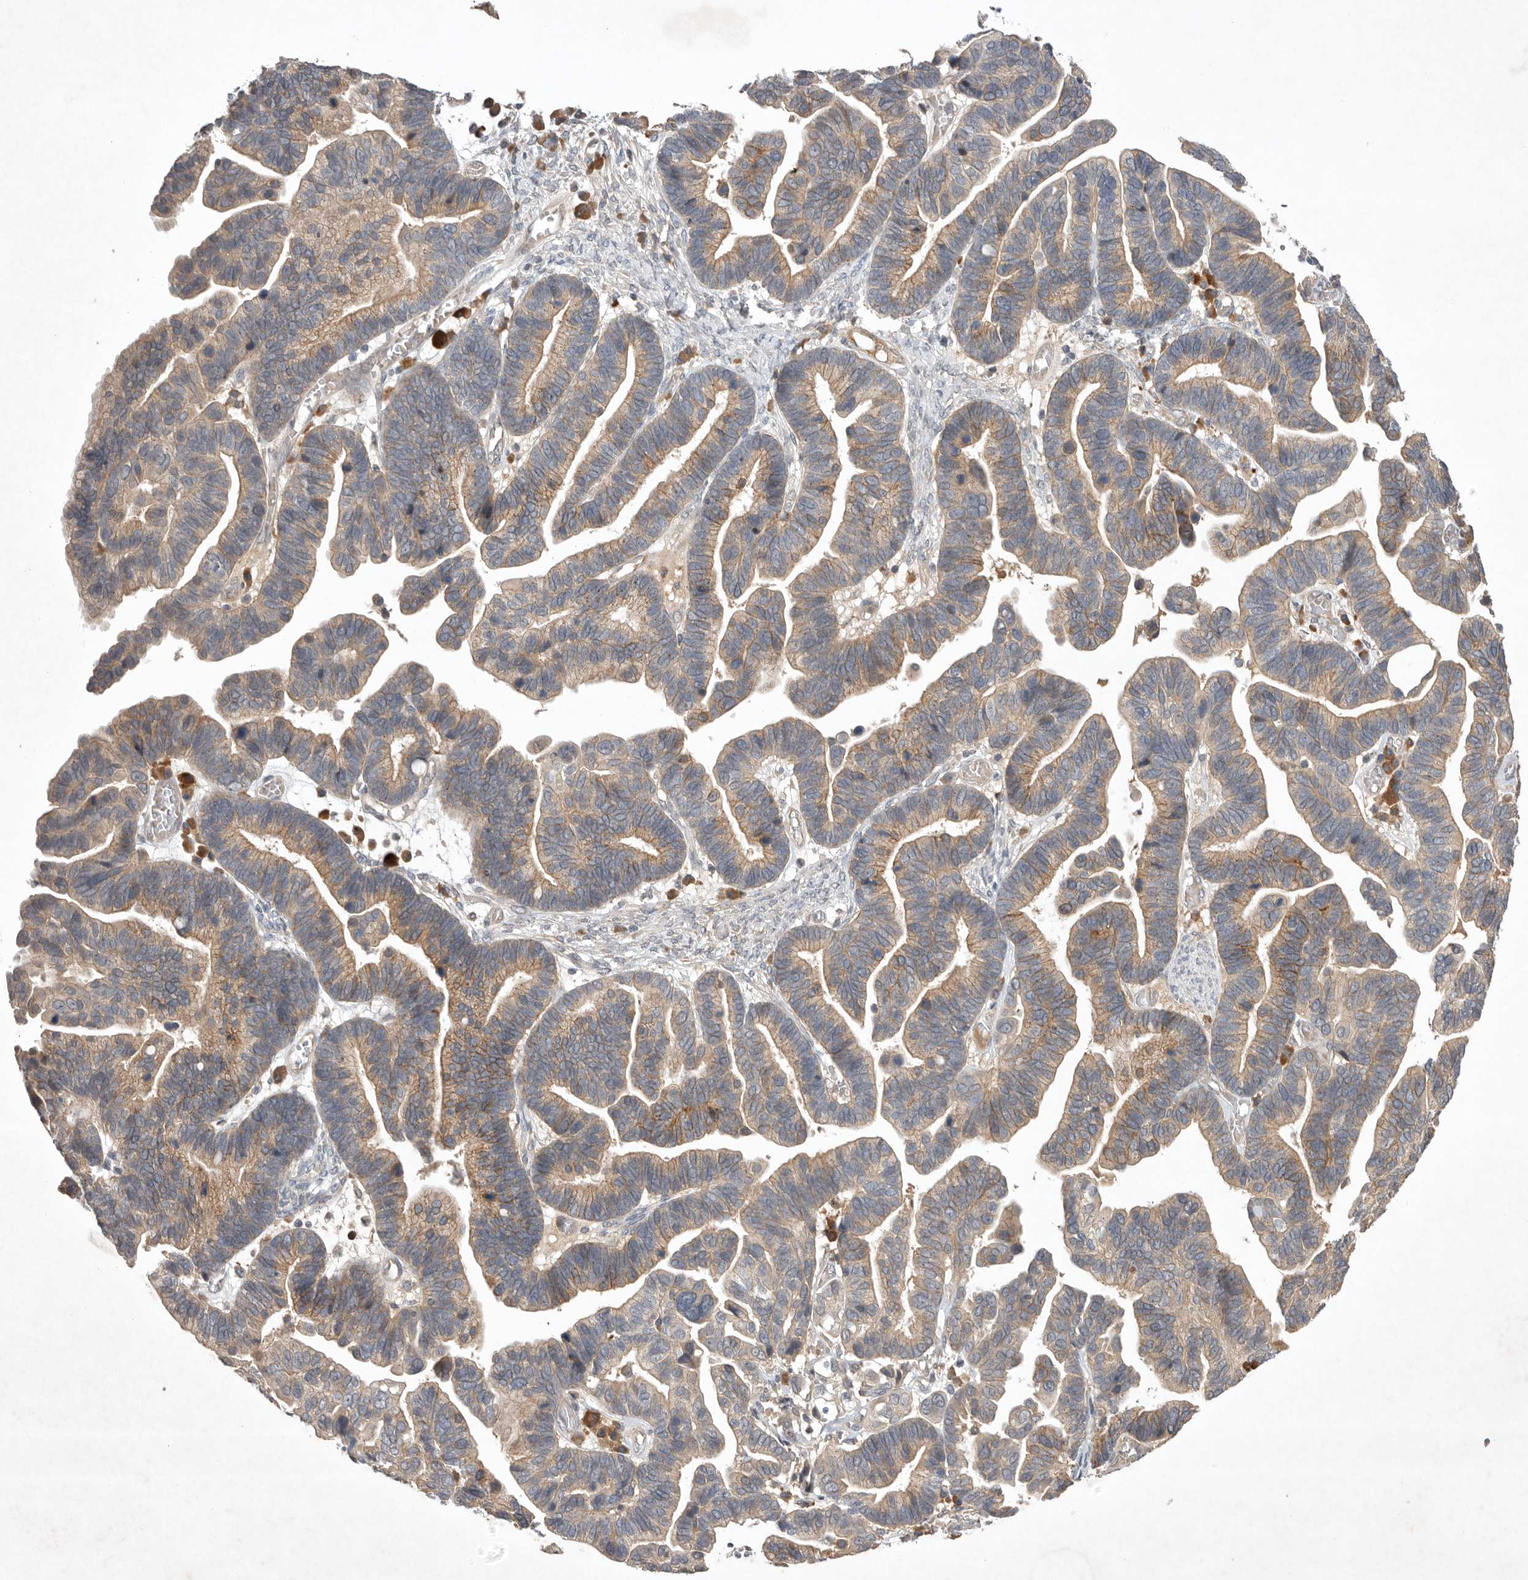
{"staining": {"intensity": "moderate", "quantity": ">75%", "location": "cytoplasmic/membranous"}, "tissue": "ovarian cancer", "cell_type": "Tumor cells", "image_type": "cancer", "snomed": [{"axis": "morphology", "description": "Cystadenocarcinoma, serous, NOS"}, {"axis": "topography", "description": "Ovary"}], "caption": "Immunohistochemistry (IHC) (DAB) staining of human ovarian serous cystadenocarcinoma exhibits moderate cytoplasmic/membranous protein positivity in about >75% of tumor cells. The staining was performed using DAB (3,3'-diaminobenzidine), with brown indicating positive protein expression. Nuclei are stained blue with hematoxylin.", "gene": "NRCAM", "patient": {"sex": "female", "age": 56}}